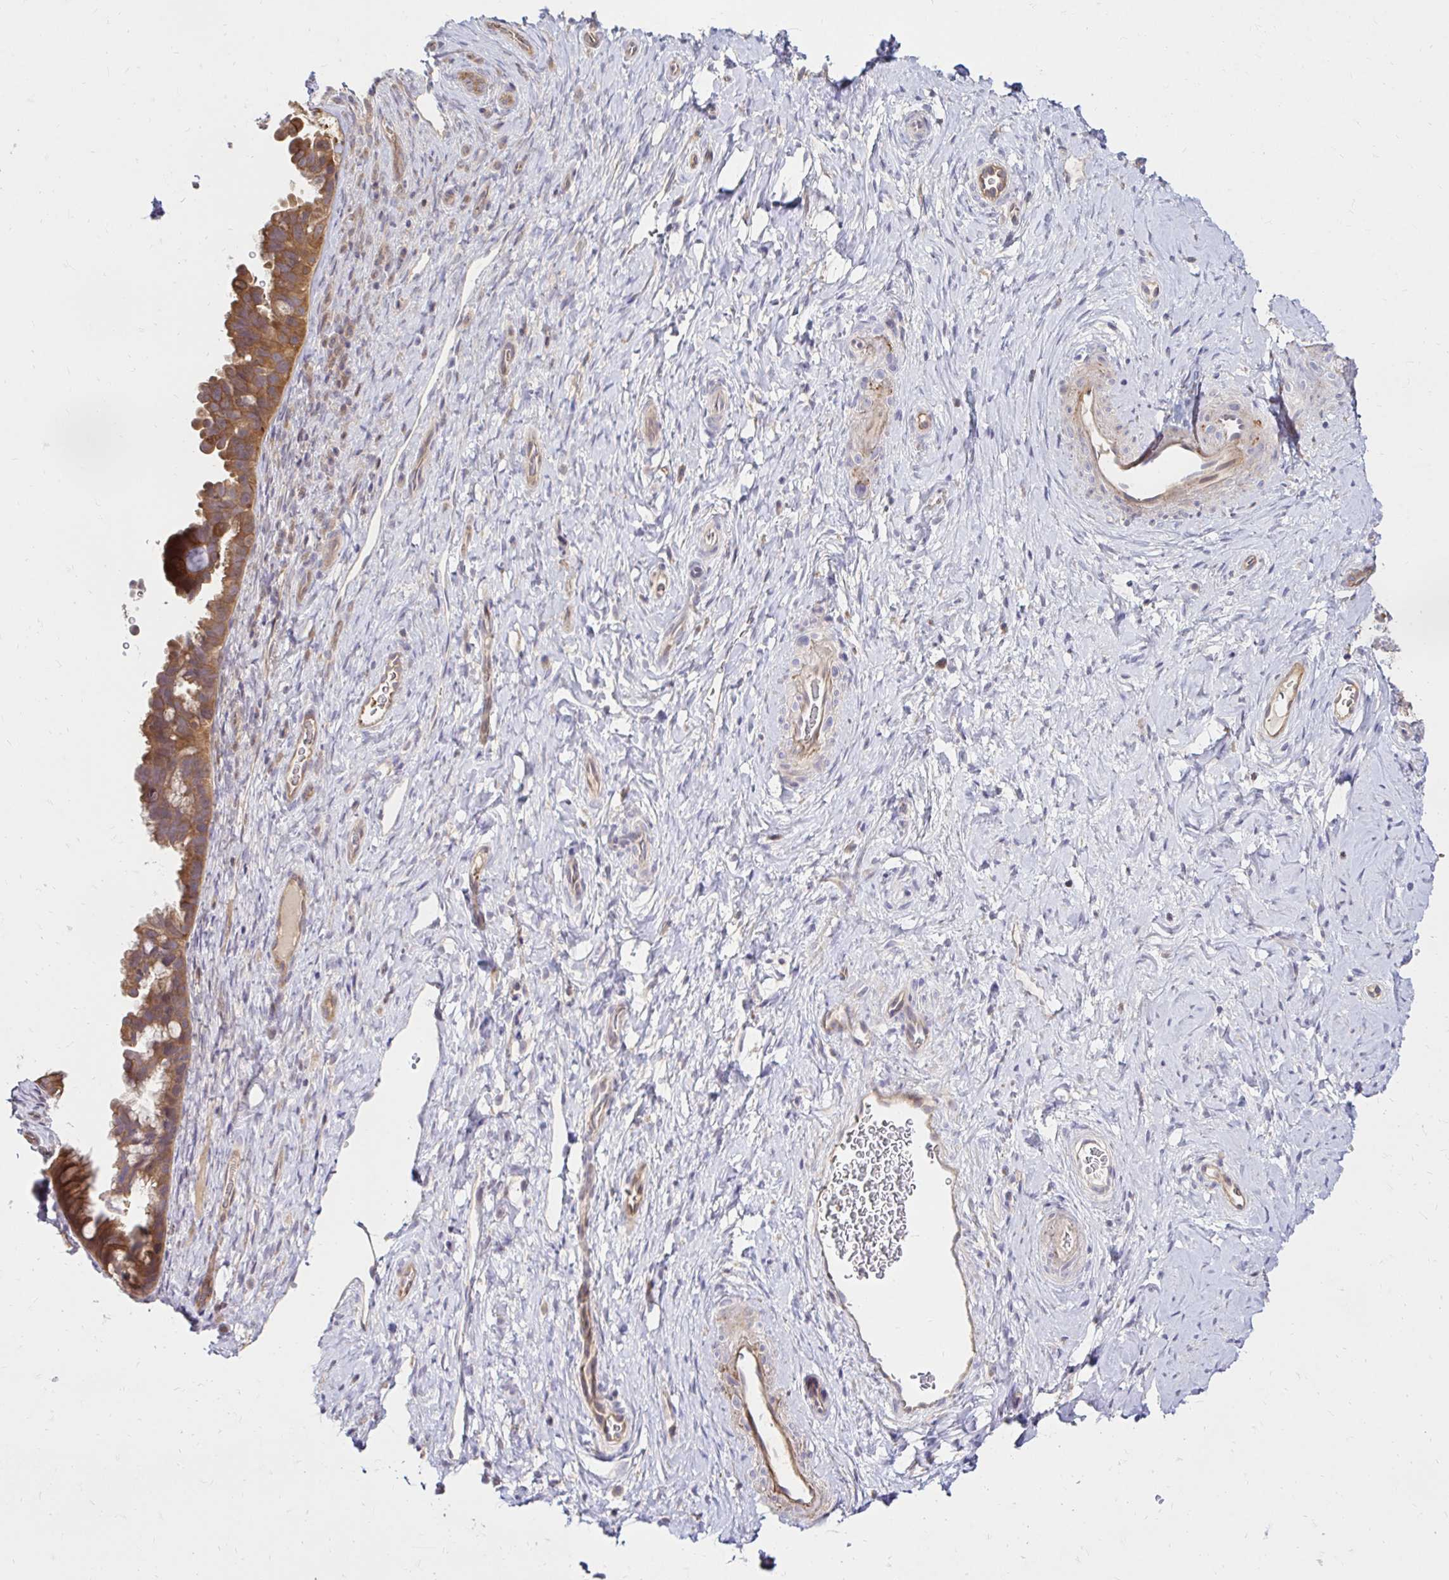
{"staining": {"intensity": "moderate", "quantity": ">75%", "location": "cytoplasmic/membranous"}, "tissue": "cervix", "cell_type": "Glandular cells", "image_type": "normal", "snomed": [{"axis": "morphology", "description": "Normal tissue, NOS"}, {"axis": "topography", "description": "Cervix"}], "caption": "Immunohistochemistry (DAB) staining of unremarkable cervix exhibits moderate cytoplasmic/membranous protein staining in approximately >75% of glandular cells.", "gene": "ITGA2", "patient": {"sex": "female", "age": 34}}